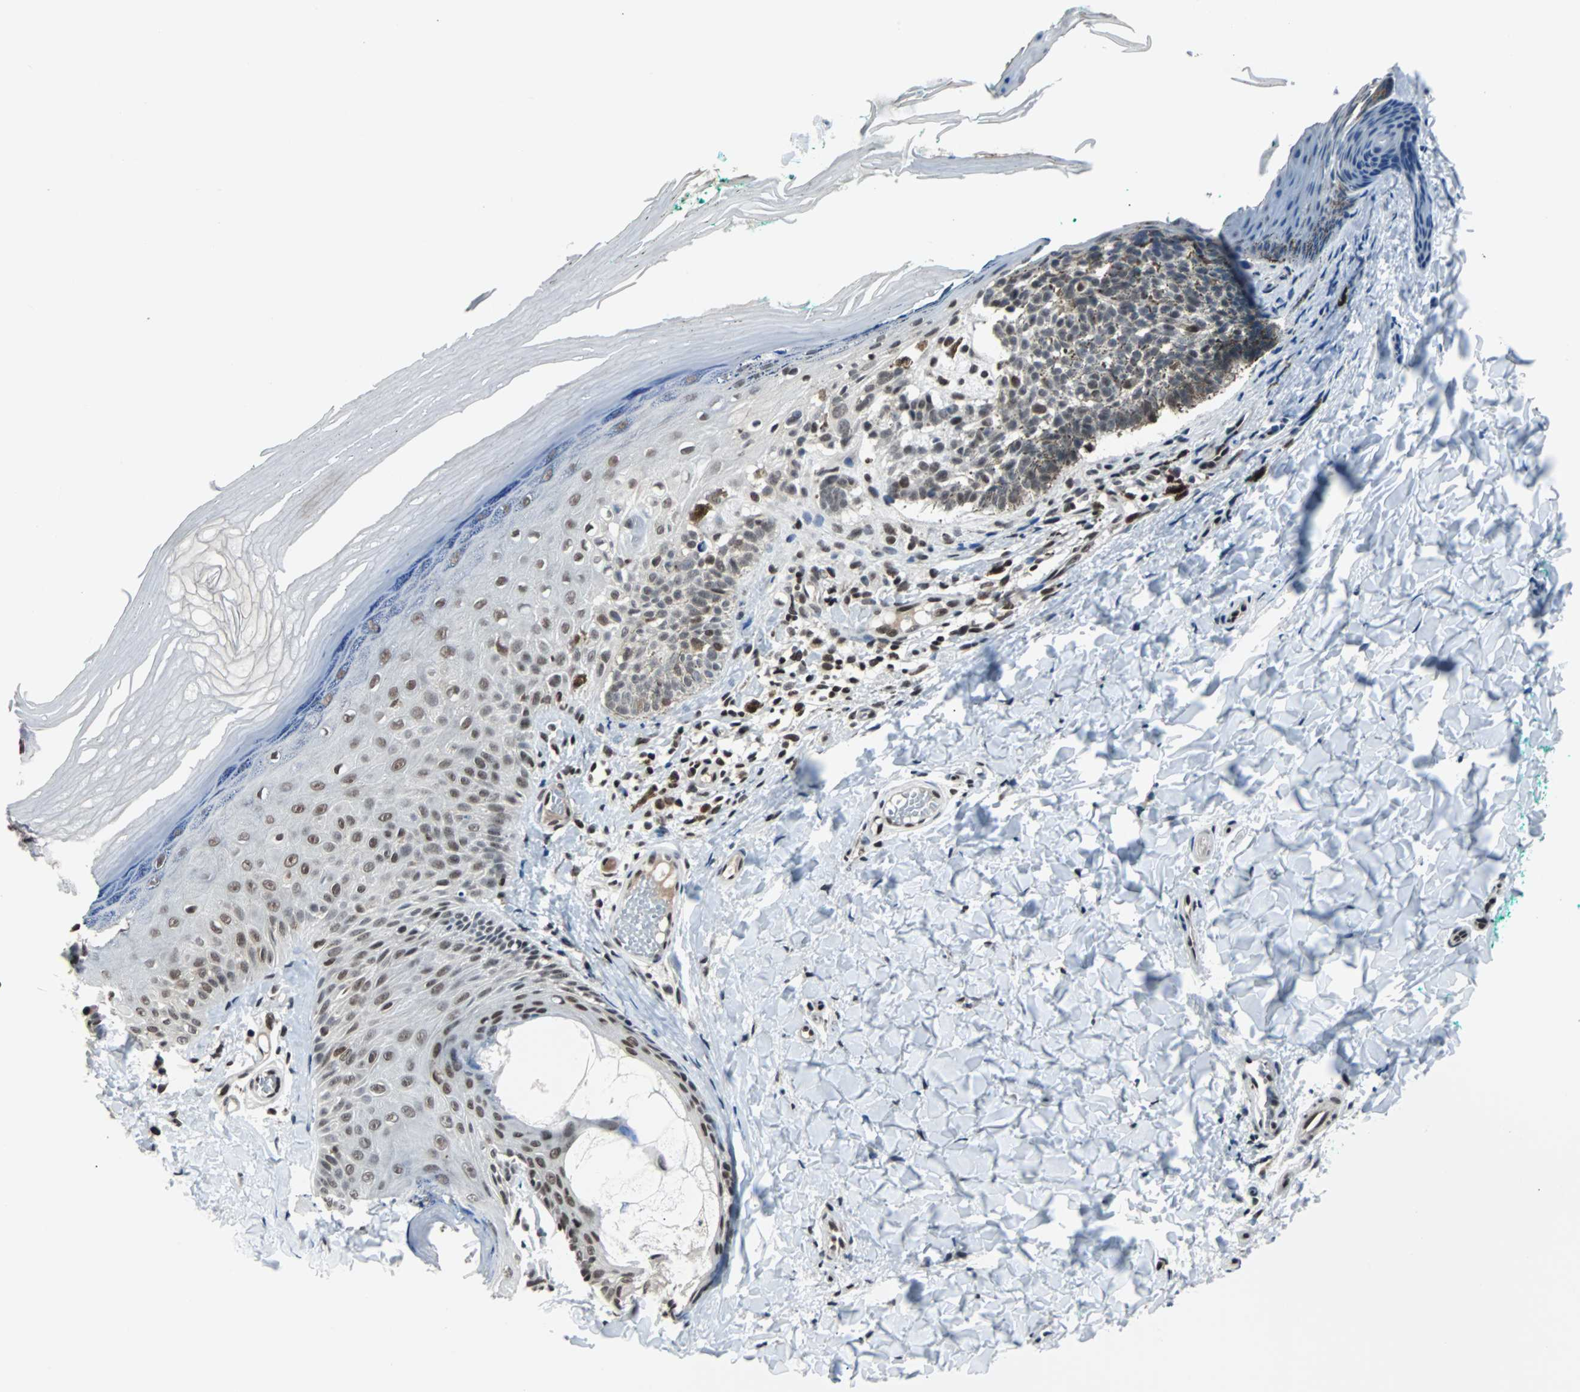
{"staining": {"intensity": "moderate", "quantity": ">75%", "location": "nuclear"}, "tissue": "skin", "cell_type": "Fibroblasts", "image_type": "normal", "snomed": [{"axis": "morphology", "description": "Normal tissue, NOS"}, {"axis": "topography", "description": "Skin"}], "caption": "Skin was stained to show a protein in brown. There is medium levels of moderate nuclear positivity in approximately >75% of fibroblasts. (Brightfield microscopy of DAB IHC at high magnification).", "gene": "TERF2IP", "patient": {"sex": "male", "age": 26}}